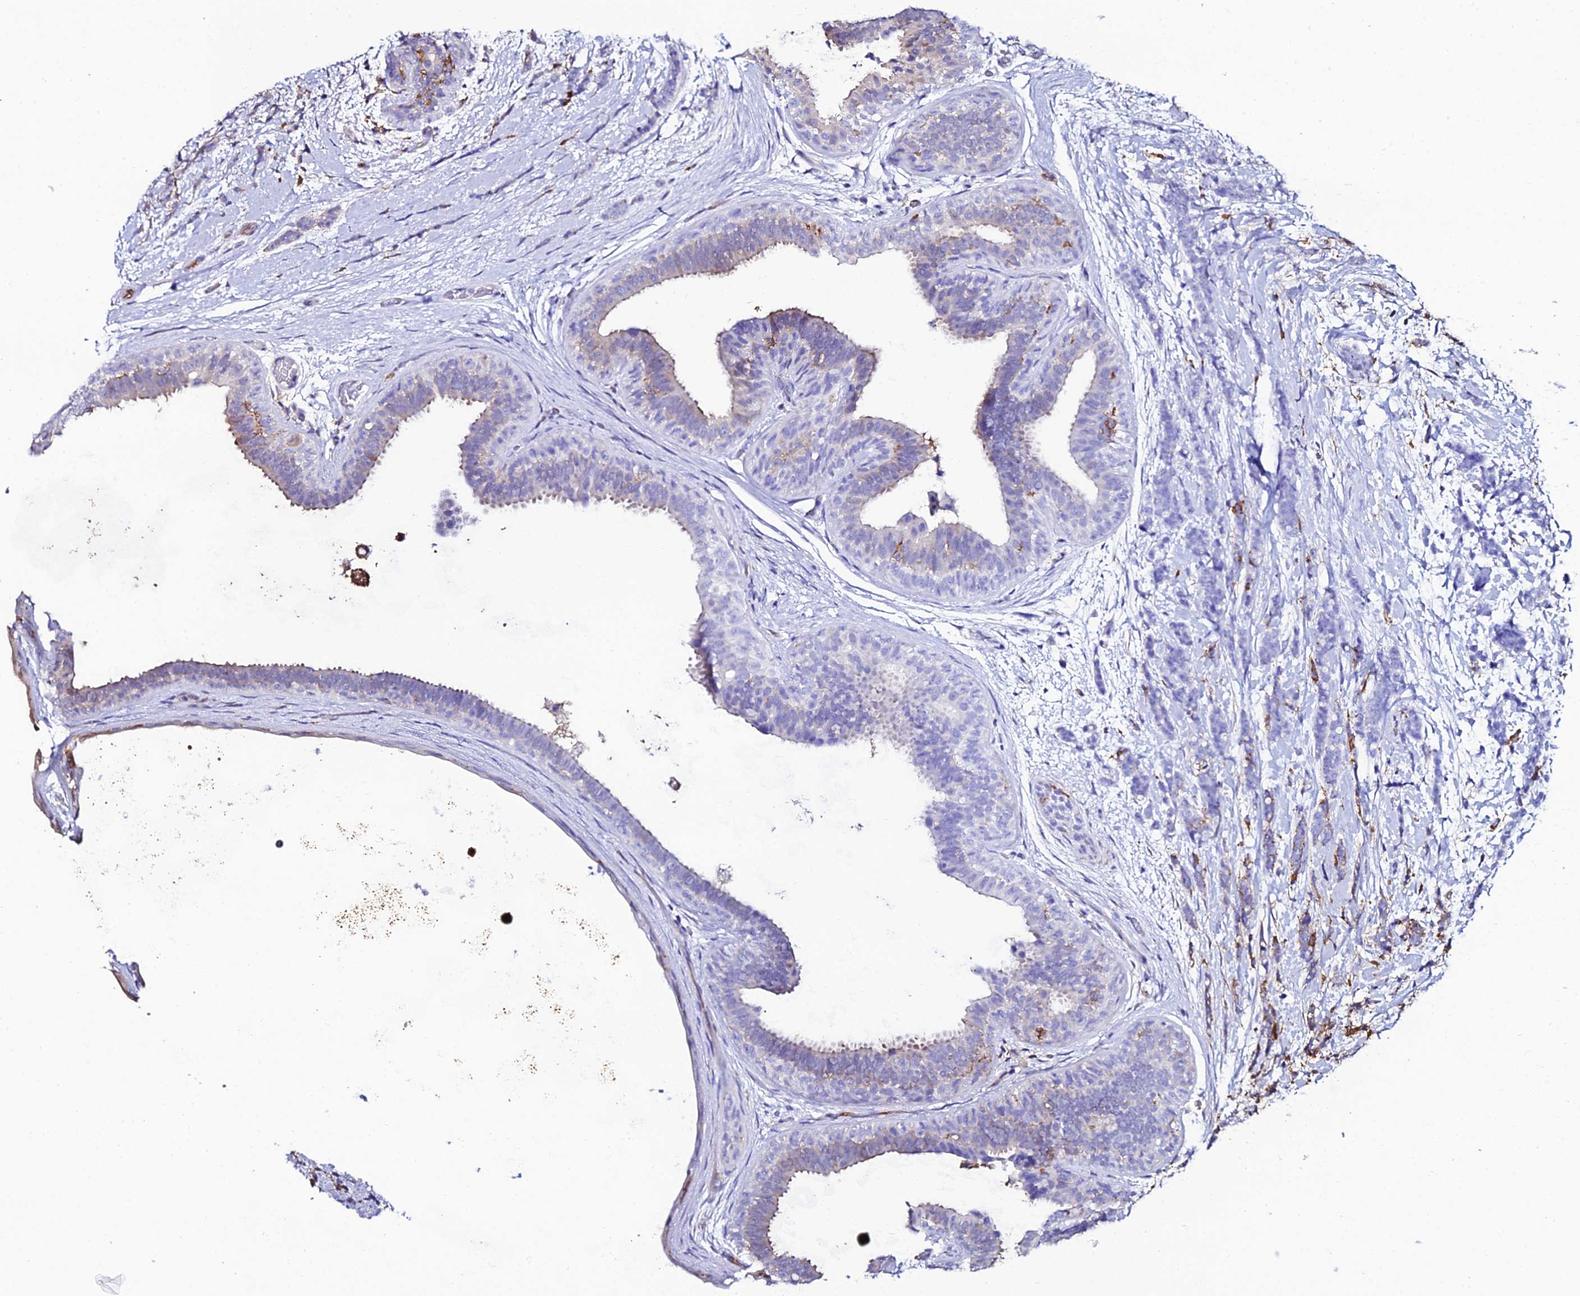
{"staining": {"intensity": "moderate", "quantity": "<25%", "location": "cytoplasmic/membranous"}, "tissue": "breast cancer", "cell_type": "Tumor cells", "image_type": "cancer", "snomed": [{"axis": "morphology", "description": "Lobular carcinoma"}, {"axis": "topography", "description": "Breast"}], "caption": "Breast cancer was stained to show a protein in brown. There is low levels of moderate cytoplasmic/membranous staining in approximately <25% of tumor cells. The staining is performed using DAB brown chromogen to label protein expression. The nuclei are counter-stained blue using hematoxylin.", "gene": "DDX19A", "patient": {"sex": "female", "age": 58}}